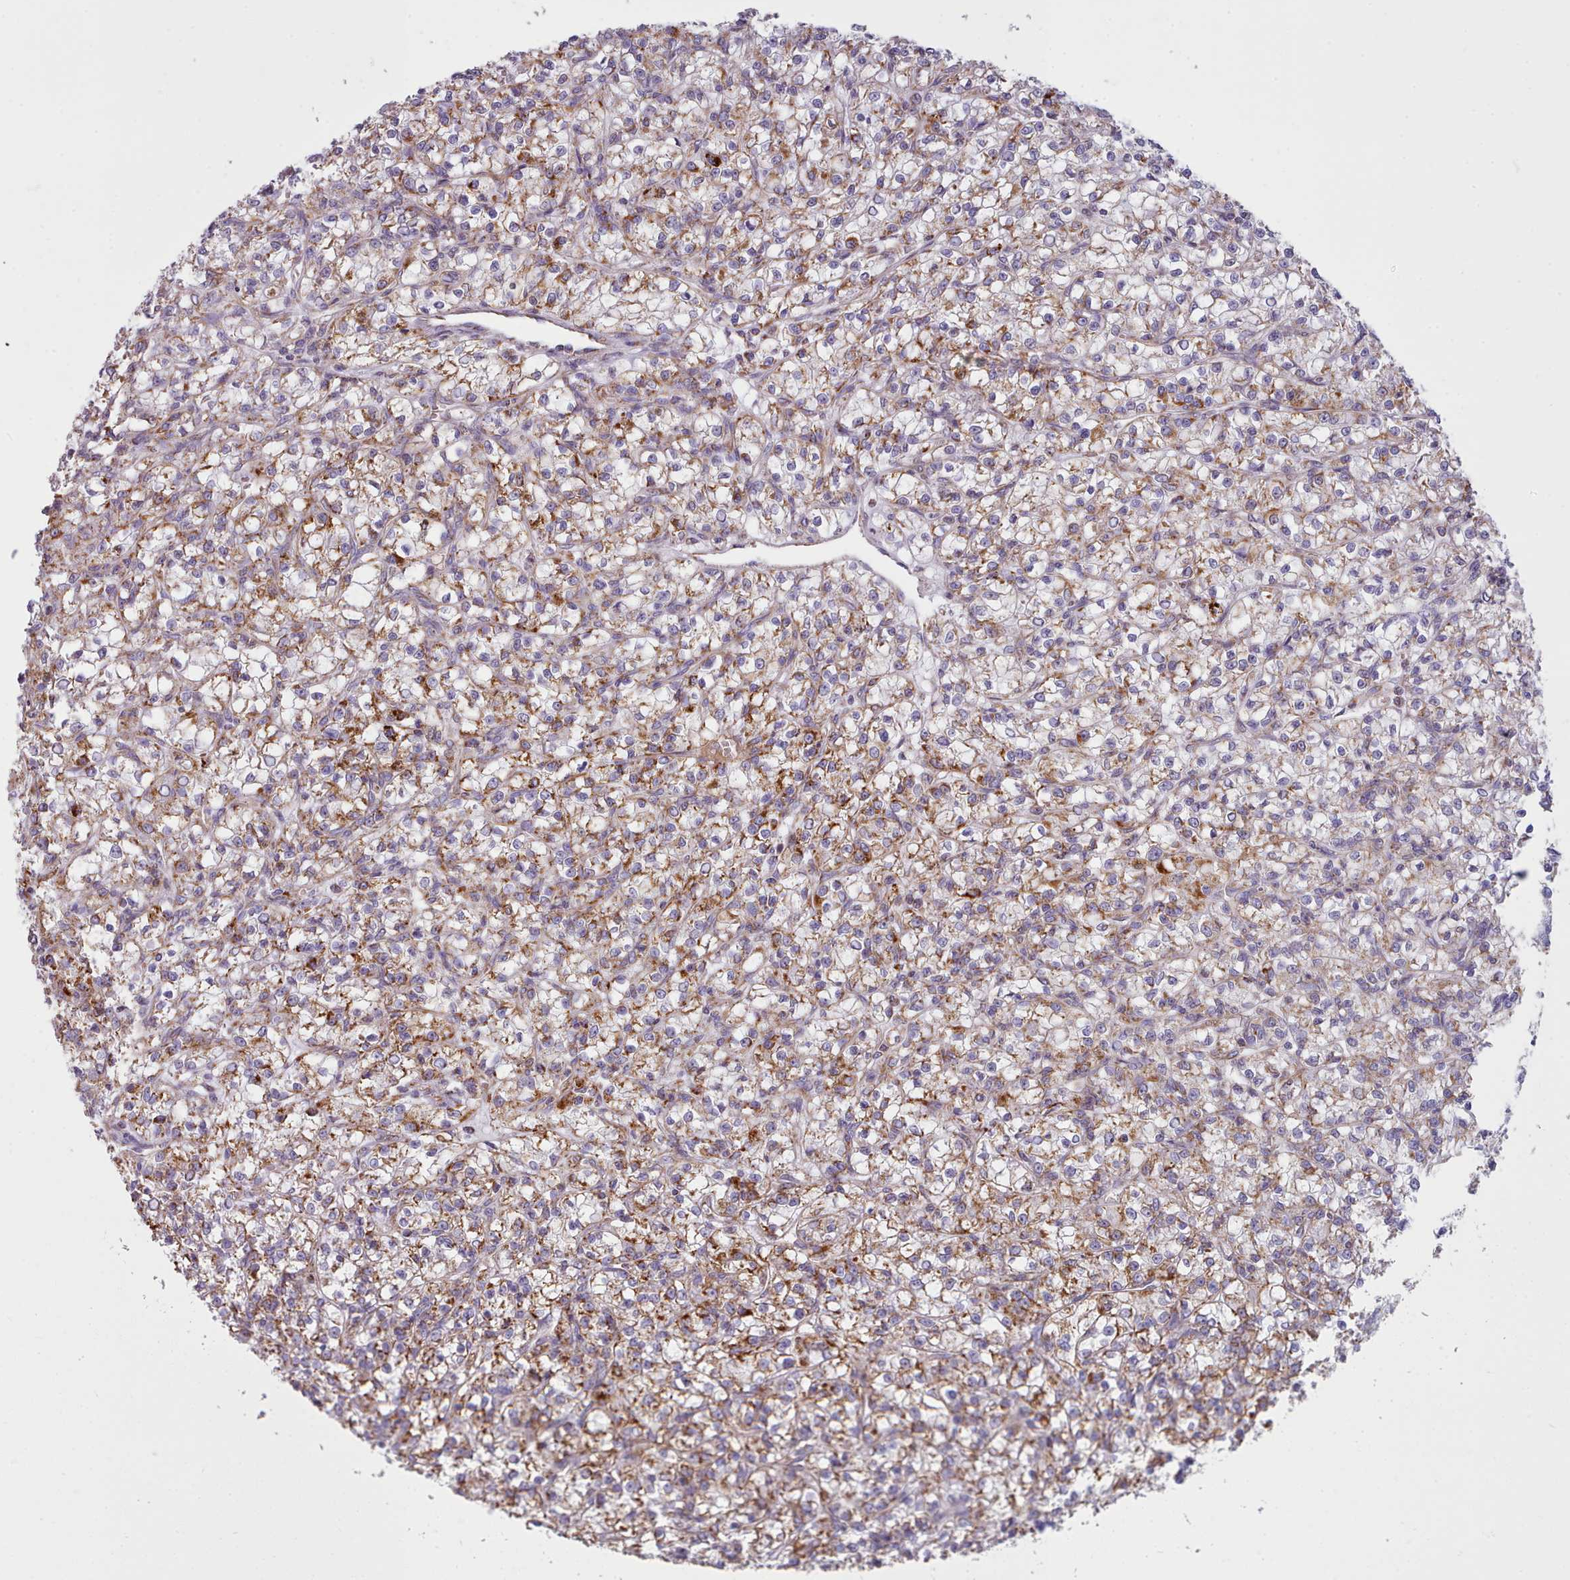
{"staining": {"intensity": "moderate", "quantity": ">75%", "location": "cytoplasmic/membranous"}, "tissue": "renal cancer", "cell_type": "Tumor cells", "image_type": "cancer", "snomed": [{"axis": "morphology", "description": "Adenocarcinoma, NOS"}, {"axis": "topography", "description": "Kidney"}], "caption": "Renal cancer stained with a protein marker exhibits moderate staining in tumor cells.", "gene": "SRP54", "patient": {"sex": "female", "age": 59}}